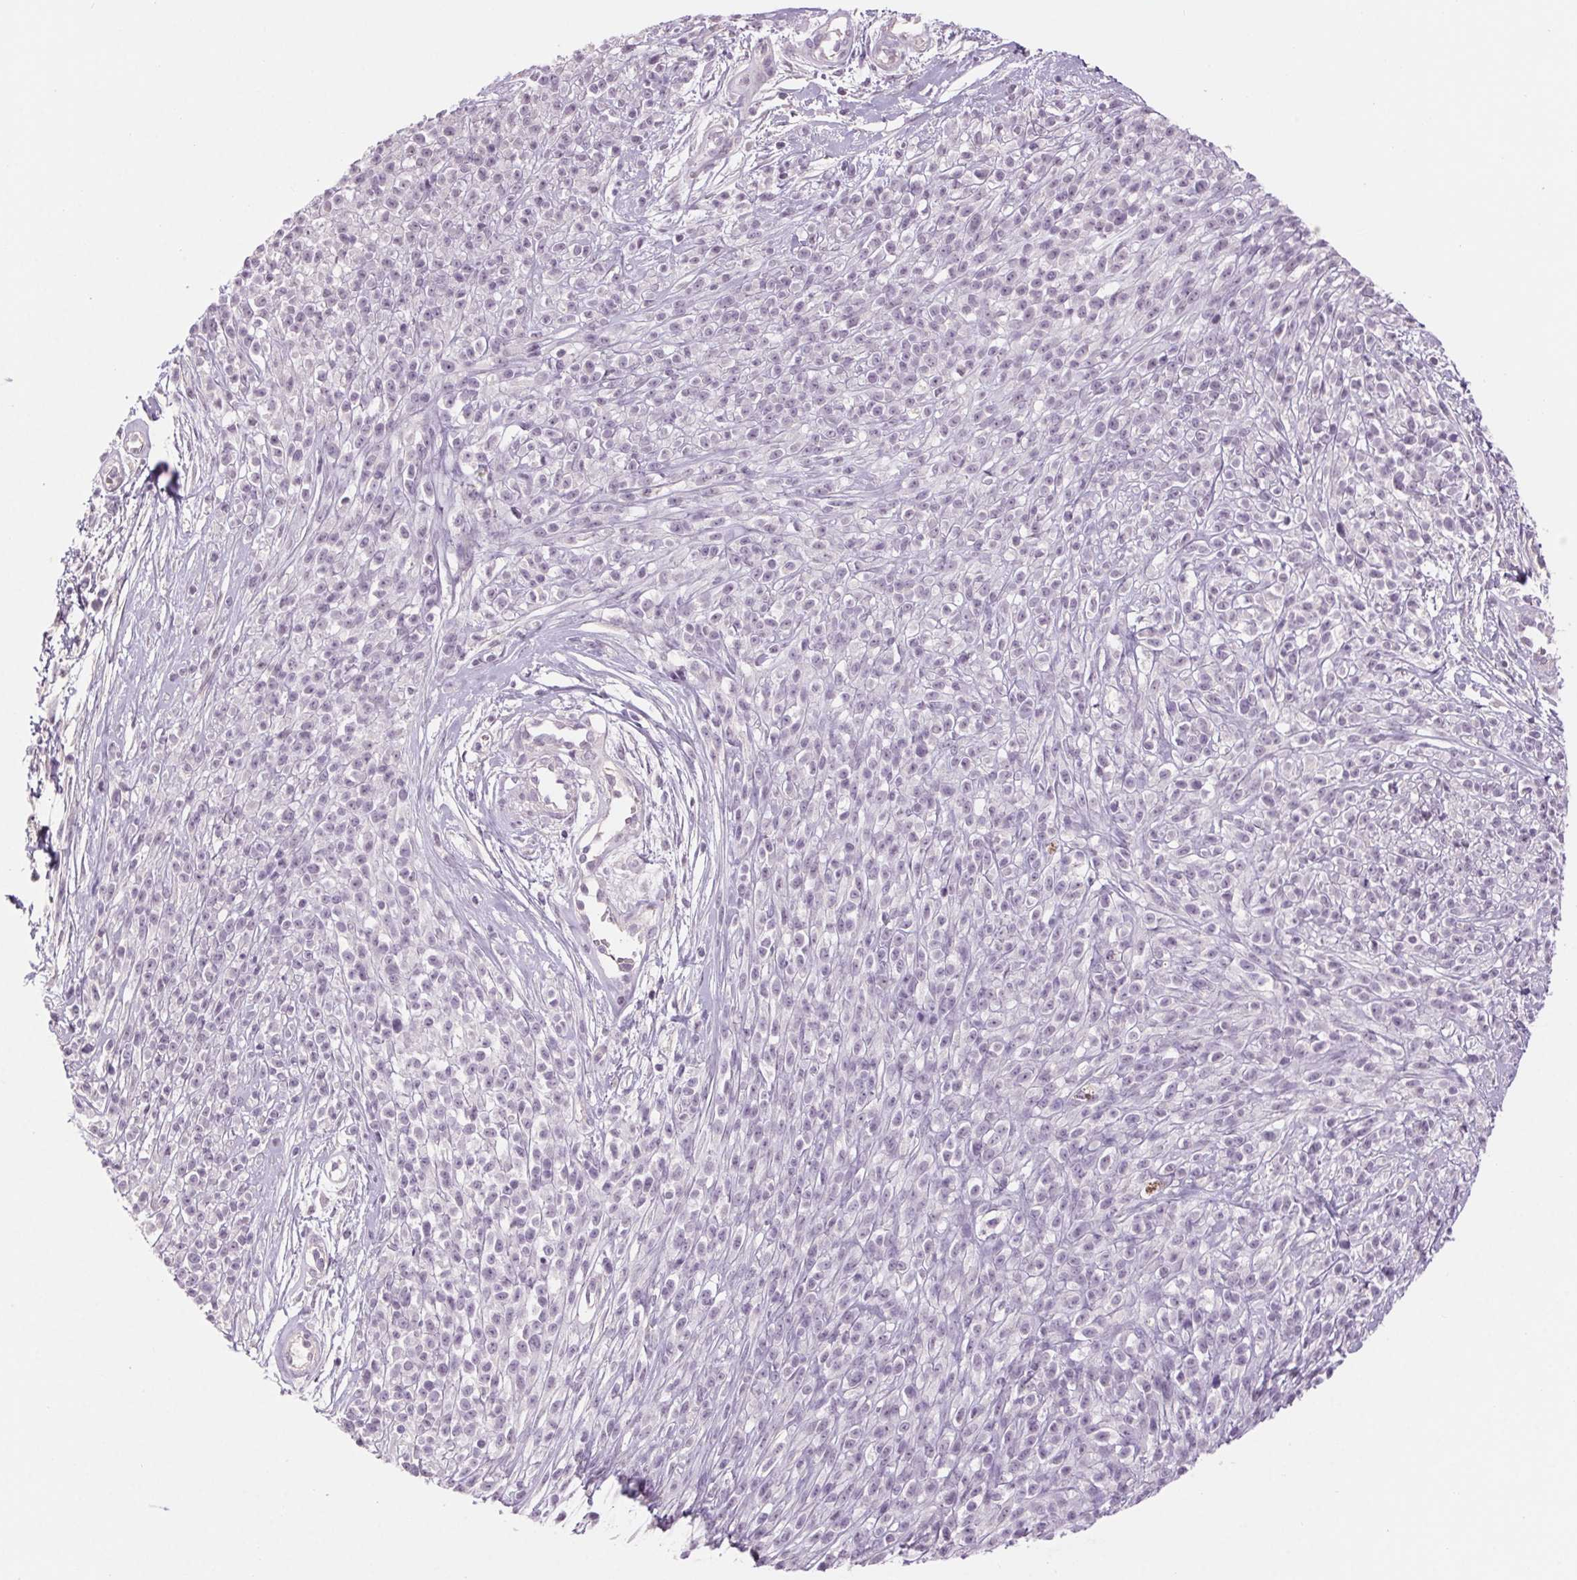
{"staining": {"intensity": "negative", "quantity": "none", "location": "none"}, "tissue": "melanoma", "cell_type": "Tumor cells", "image_type": "cancer", "snomed": [{"axis": "morphology", "description": "Malignant melanoma, NOS"}, {"axis": "topography", "description": "Skin"}, {"axis": "topography", "description": "Skin of trunk"}], "caption": "Tumor cells are negative for brown protein staining in melanoma.", "gene": "HHLA2", "patient": {"sex": "male", "age": 74}}